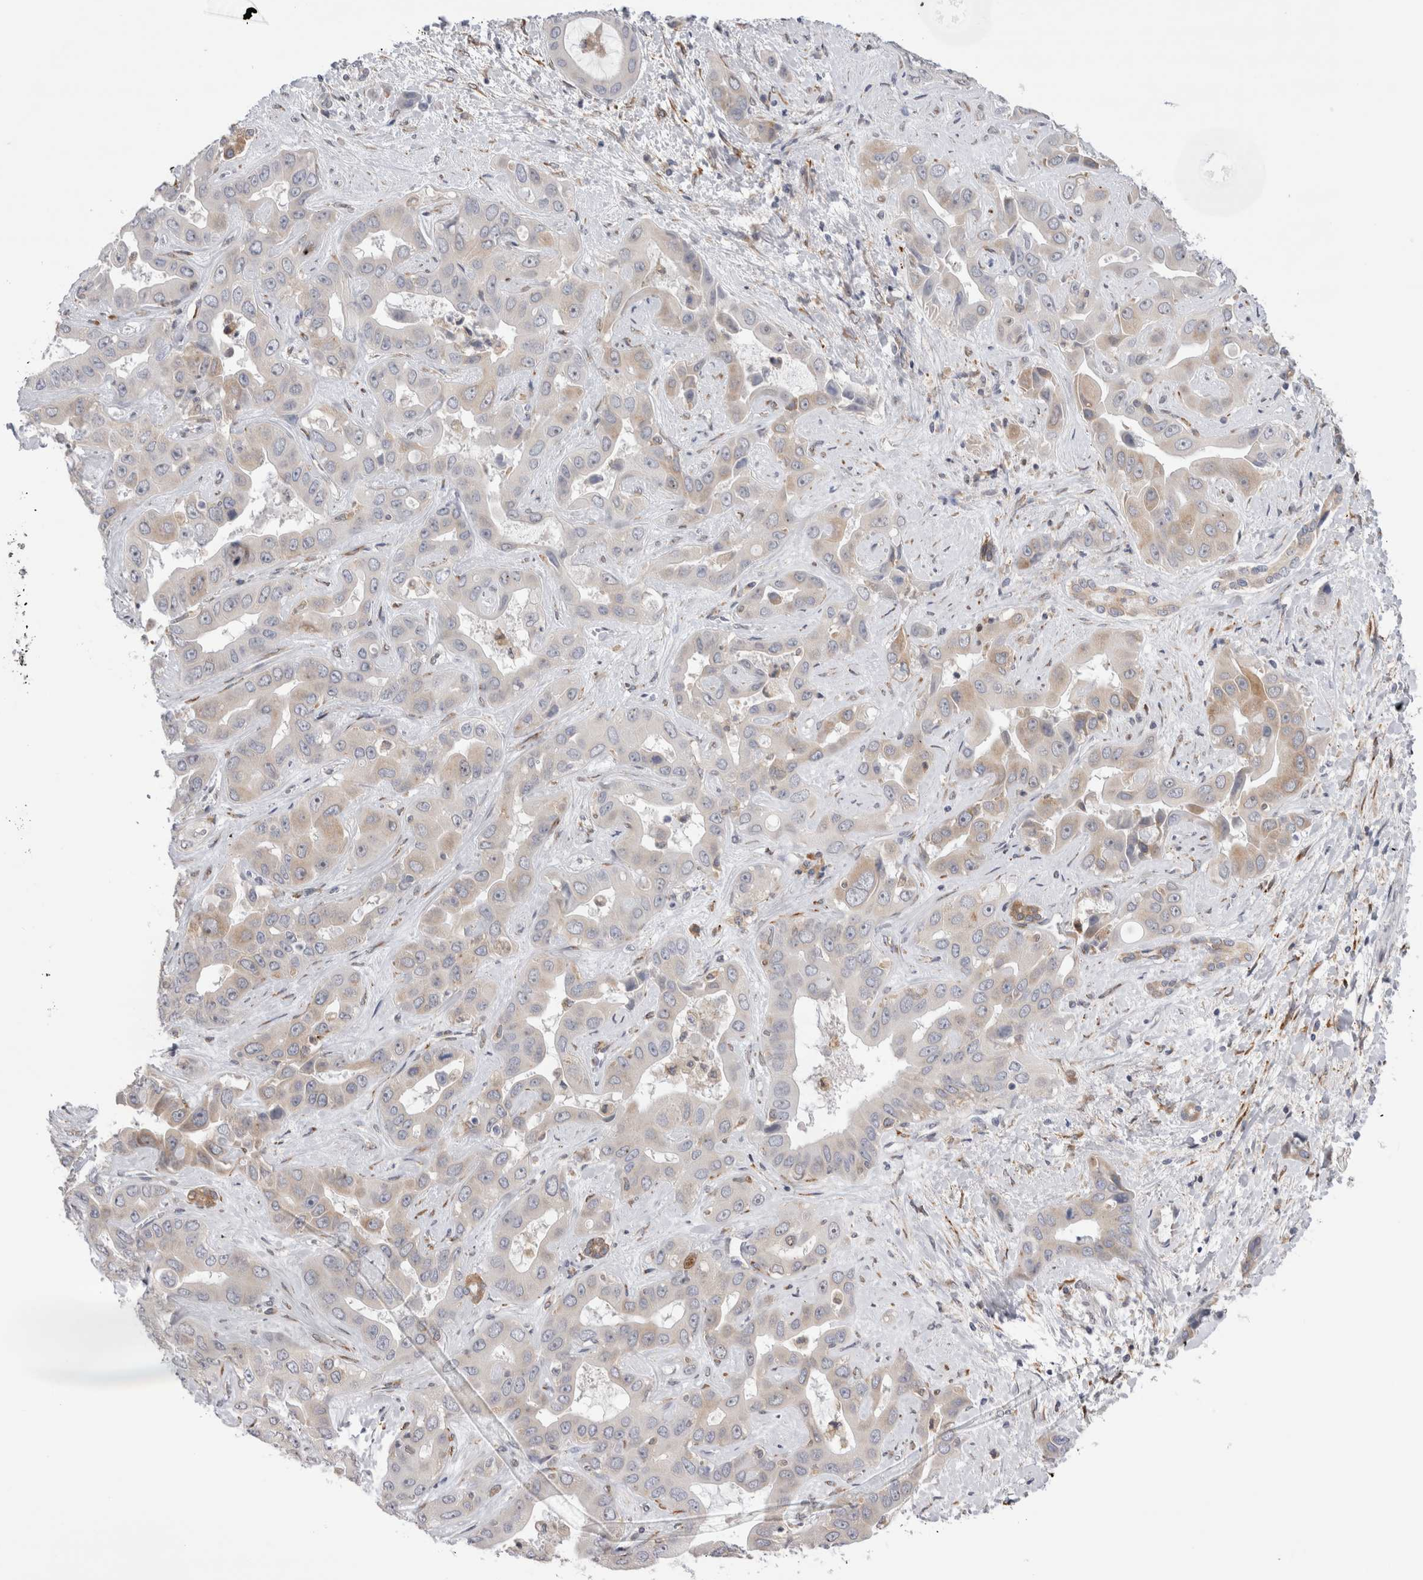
{"staining": {"intensity": "weak", "quantity": "<25%", "location": "cytoplasmic/membranous"}, "tissue": "liver cancer", "cell_type": "Tumor cells", "image_type": "cancer", "snomed": [{"axis": "morphology", "description": "Cholangiocarcinoma"}, {"axis": "topography", "description": "Liver"}], "caption": "High power microscopy image of an immunohistochemistry micrograph of liver cholangiocarcinoma, revealing no significant staining in tumor cells.", "gene": "VCPIP1", "patient": {"sex": "female", "age": 52}}